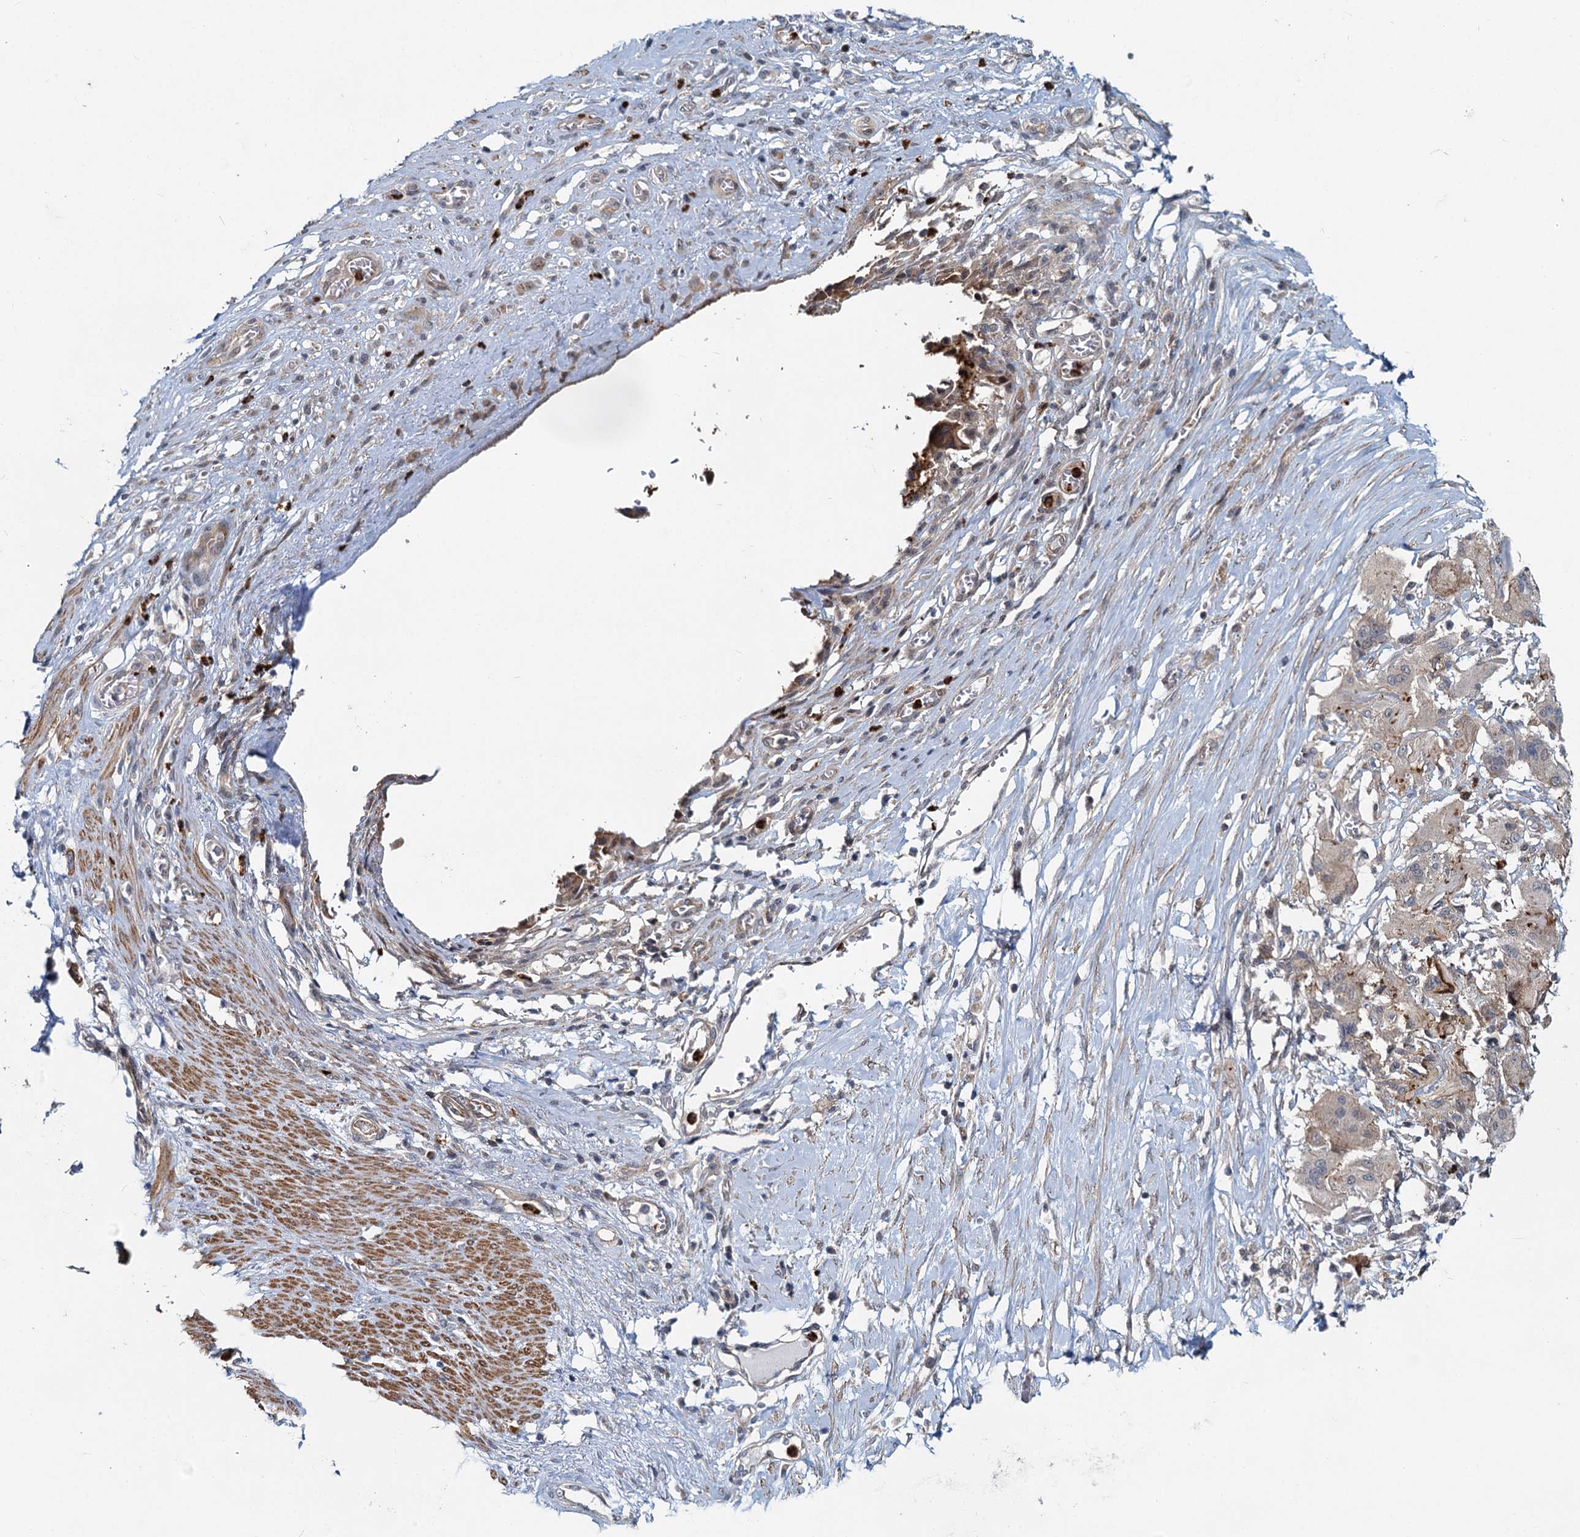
{"staining": {"intensity": "weak", "quantity": ">75%", "location": "cytoplasmic/membranous"}, "tissue": "stomach cancer", "cell_type": "Tumor cells", "image_type": "cancer", "snomed": [{"axis": "morphology", "description": "Adenocarcinoma, NOS"}, {"axis": "morphology", "description": "Adenocarcinoma, High grade"}, {"axis": "topography", "description": "Stomach, upper"}, {"axis": "topography", "description": "Stomach, lower"}], "caption": "The photomicrograph exhibits a brown stain indicating the presence of a protein in the cytoplasmic/membranous of tumor cells in stomach cancer.", "gene": "ADCY2", "patient": {"sex": "female", "age": 65}}